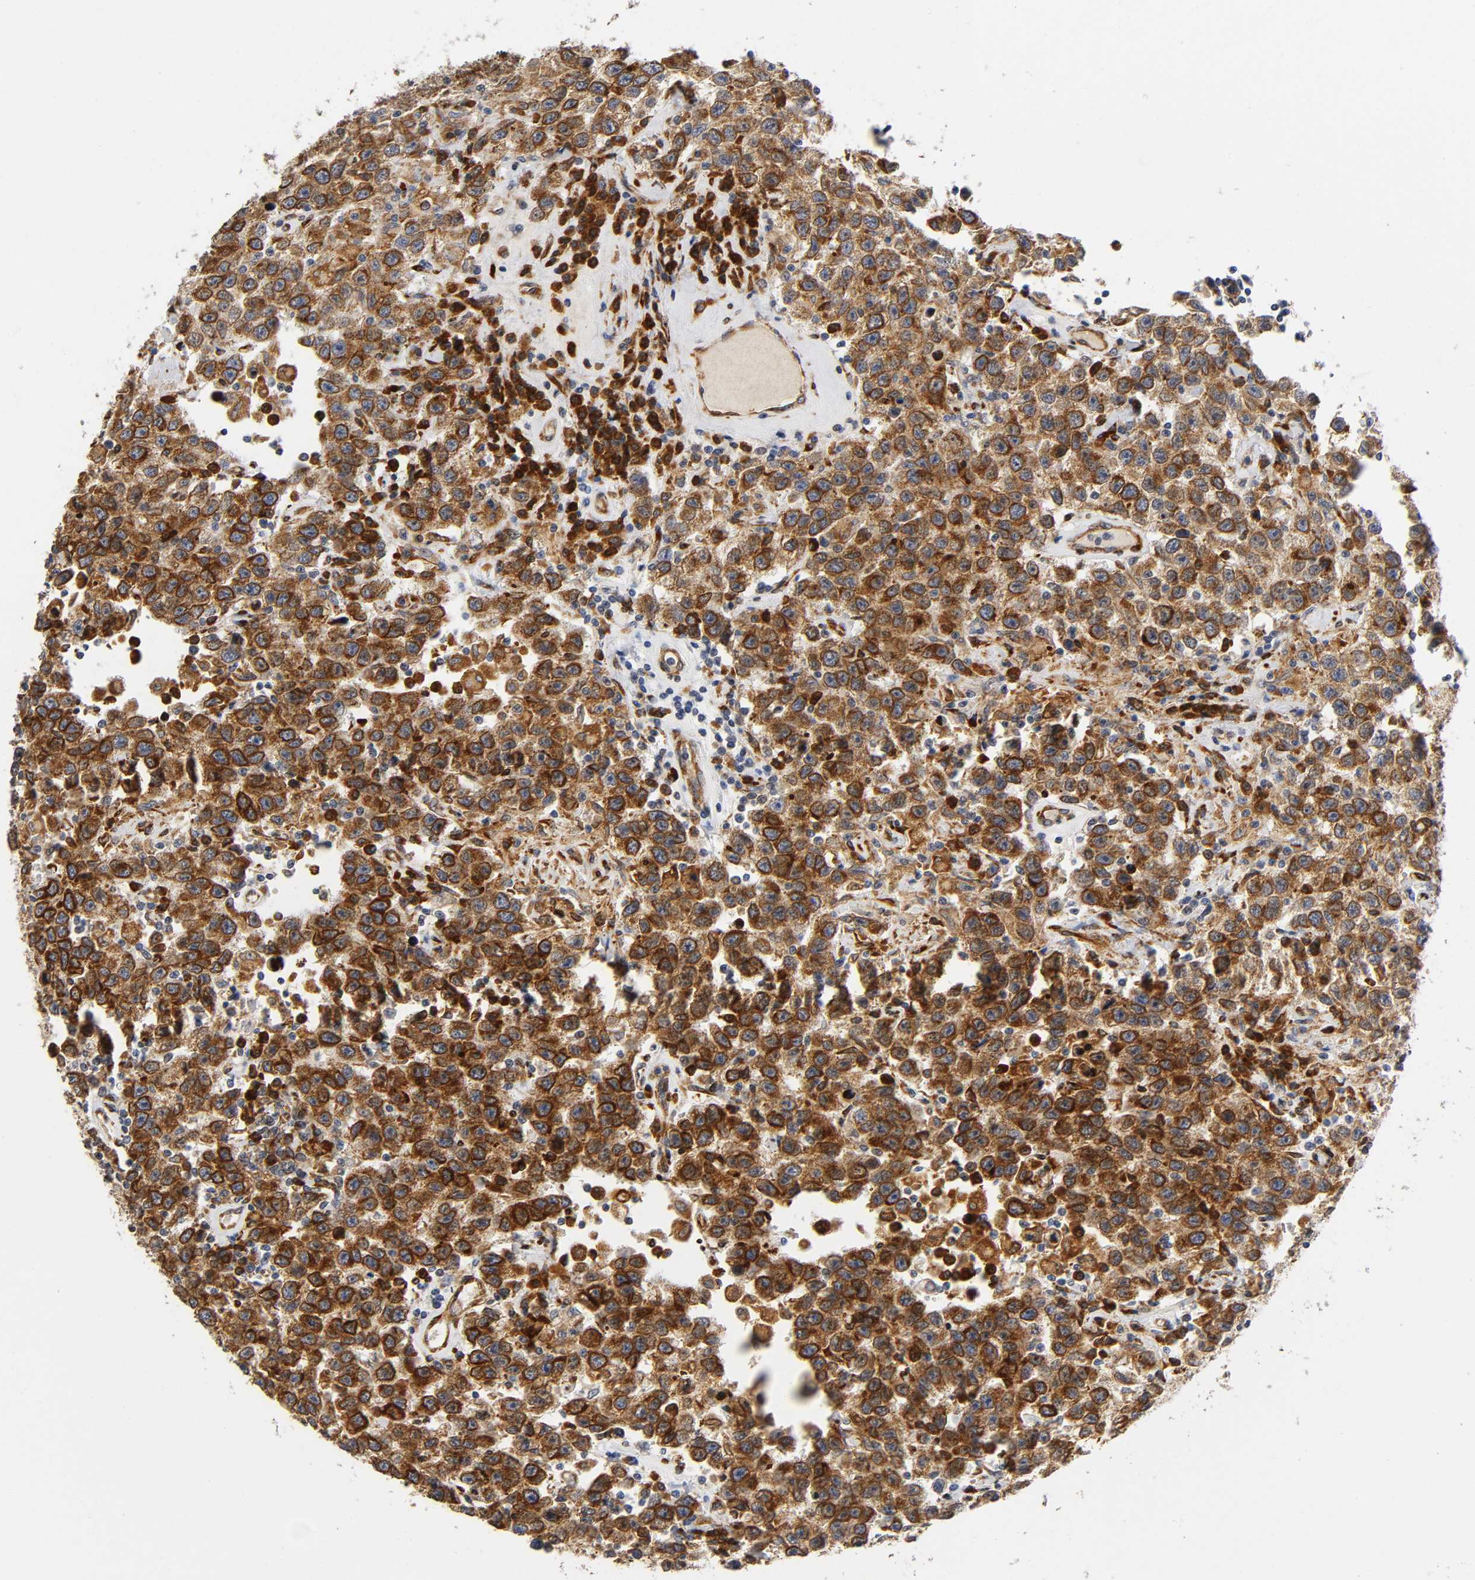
{"staining": {"intensity": "strong", "quantity": ">75%", "location": "cytoplasmic/membranous"}, "tissue": "testis cancer", "cell_type": "Tumor cells", "image_type": "cancer", "snomed": [{"axis": "morphology", "description": "Seminoma, NOS"}, {"axis": "topography", "description": "Testis"}], "caption": "Protein expression analysis of testis cancer (seminoma) shows strong cytoplasmic/membranous positivity in approximately >75% of tumor cells.", "gene": "SOS2", "patient": {"sex": "male", "age": 41}}